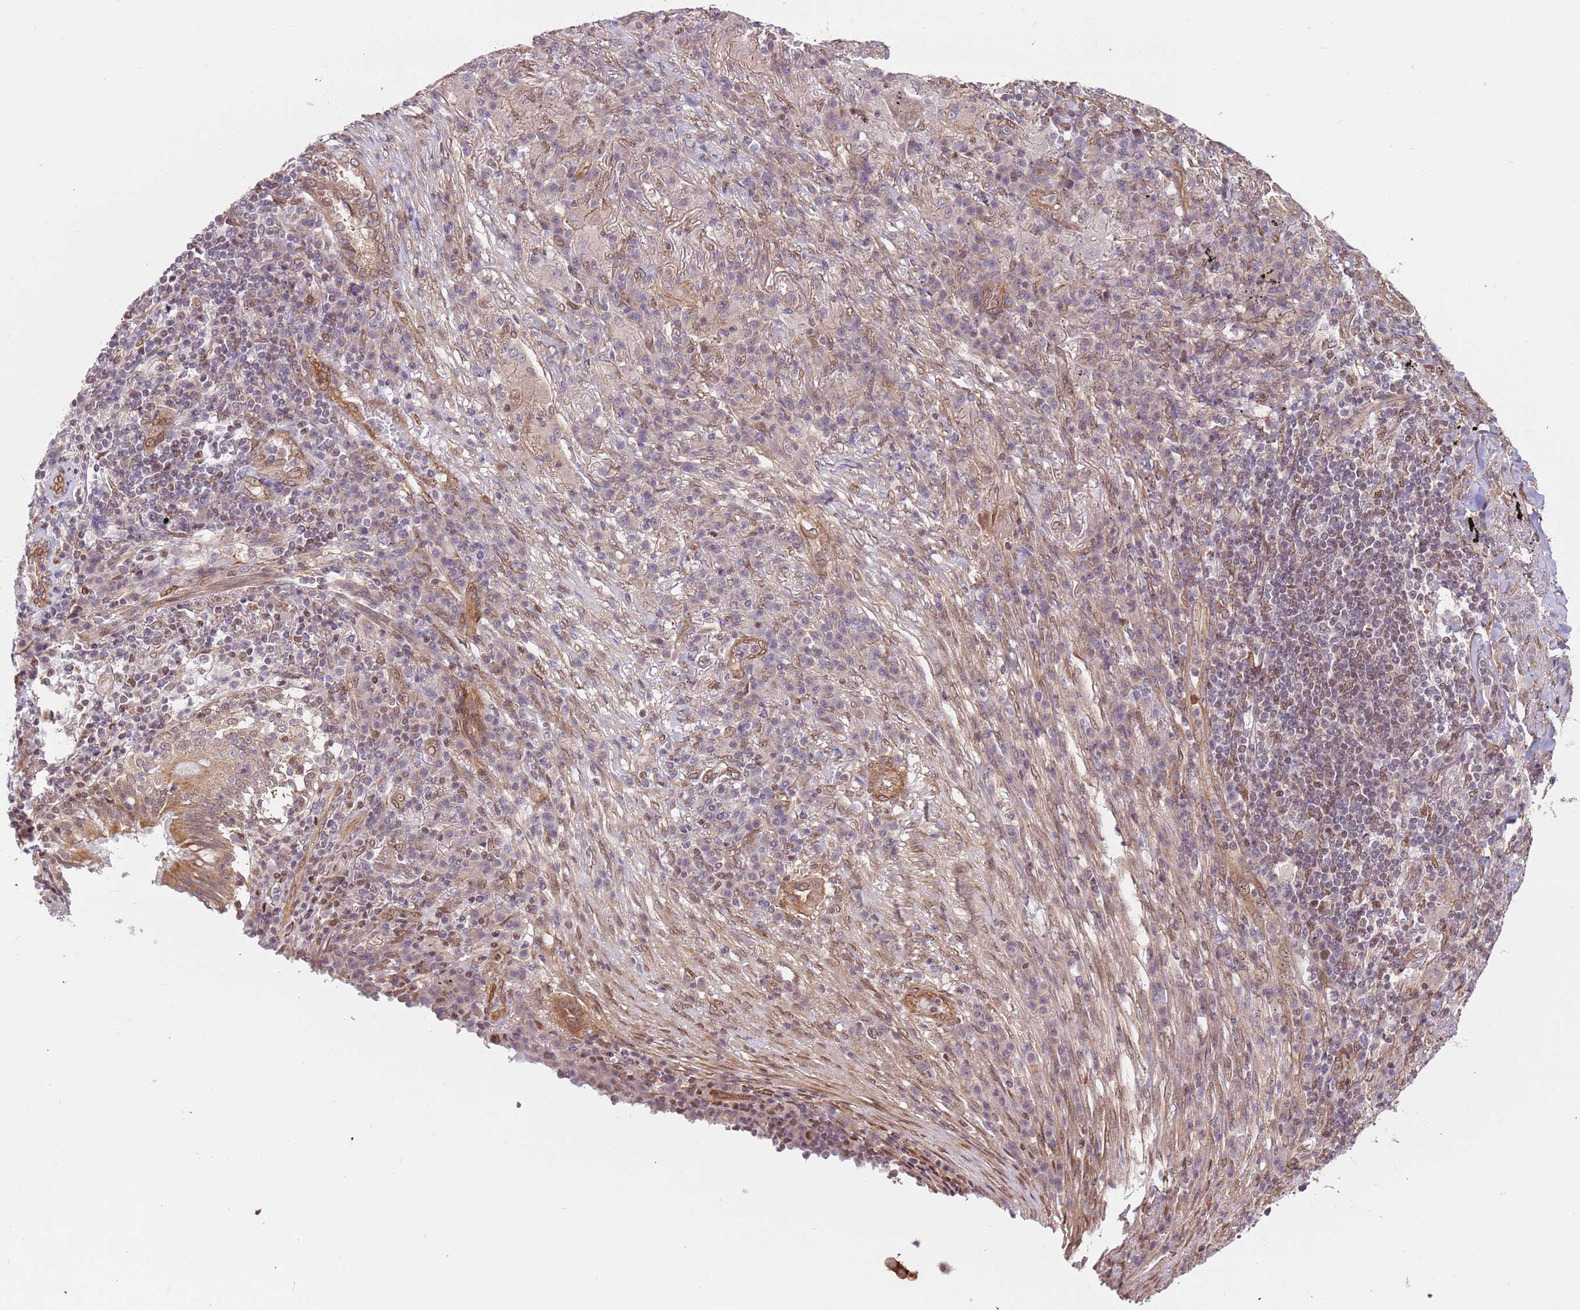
{"staining": {"intensity": "weak", "quantity": "<25%", "location": "cytoplasmic/membranous"}, "tissue": "lung cancer", "cell_type": "Tumor cells", "image_type": "cancer", "snomed": [{"axis": "morphology", "description": "Squamous cell carcinoma, NOS"}, {"axis": "topography", "description": "Lung"}], "caption": "The image reveals no significant expression in tumor cells of lung squamous cell carcinoma.", "gene": "DCAF4", "patient": {"sex": "female", "age": 63}}